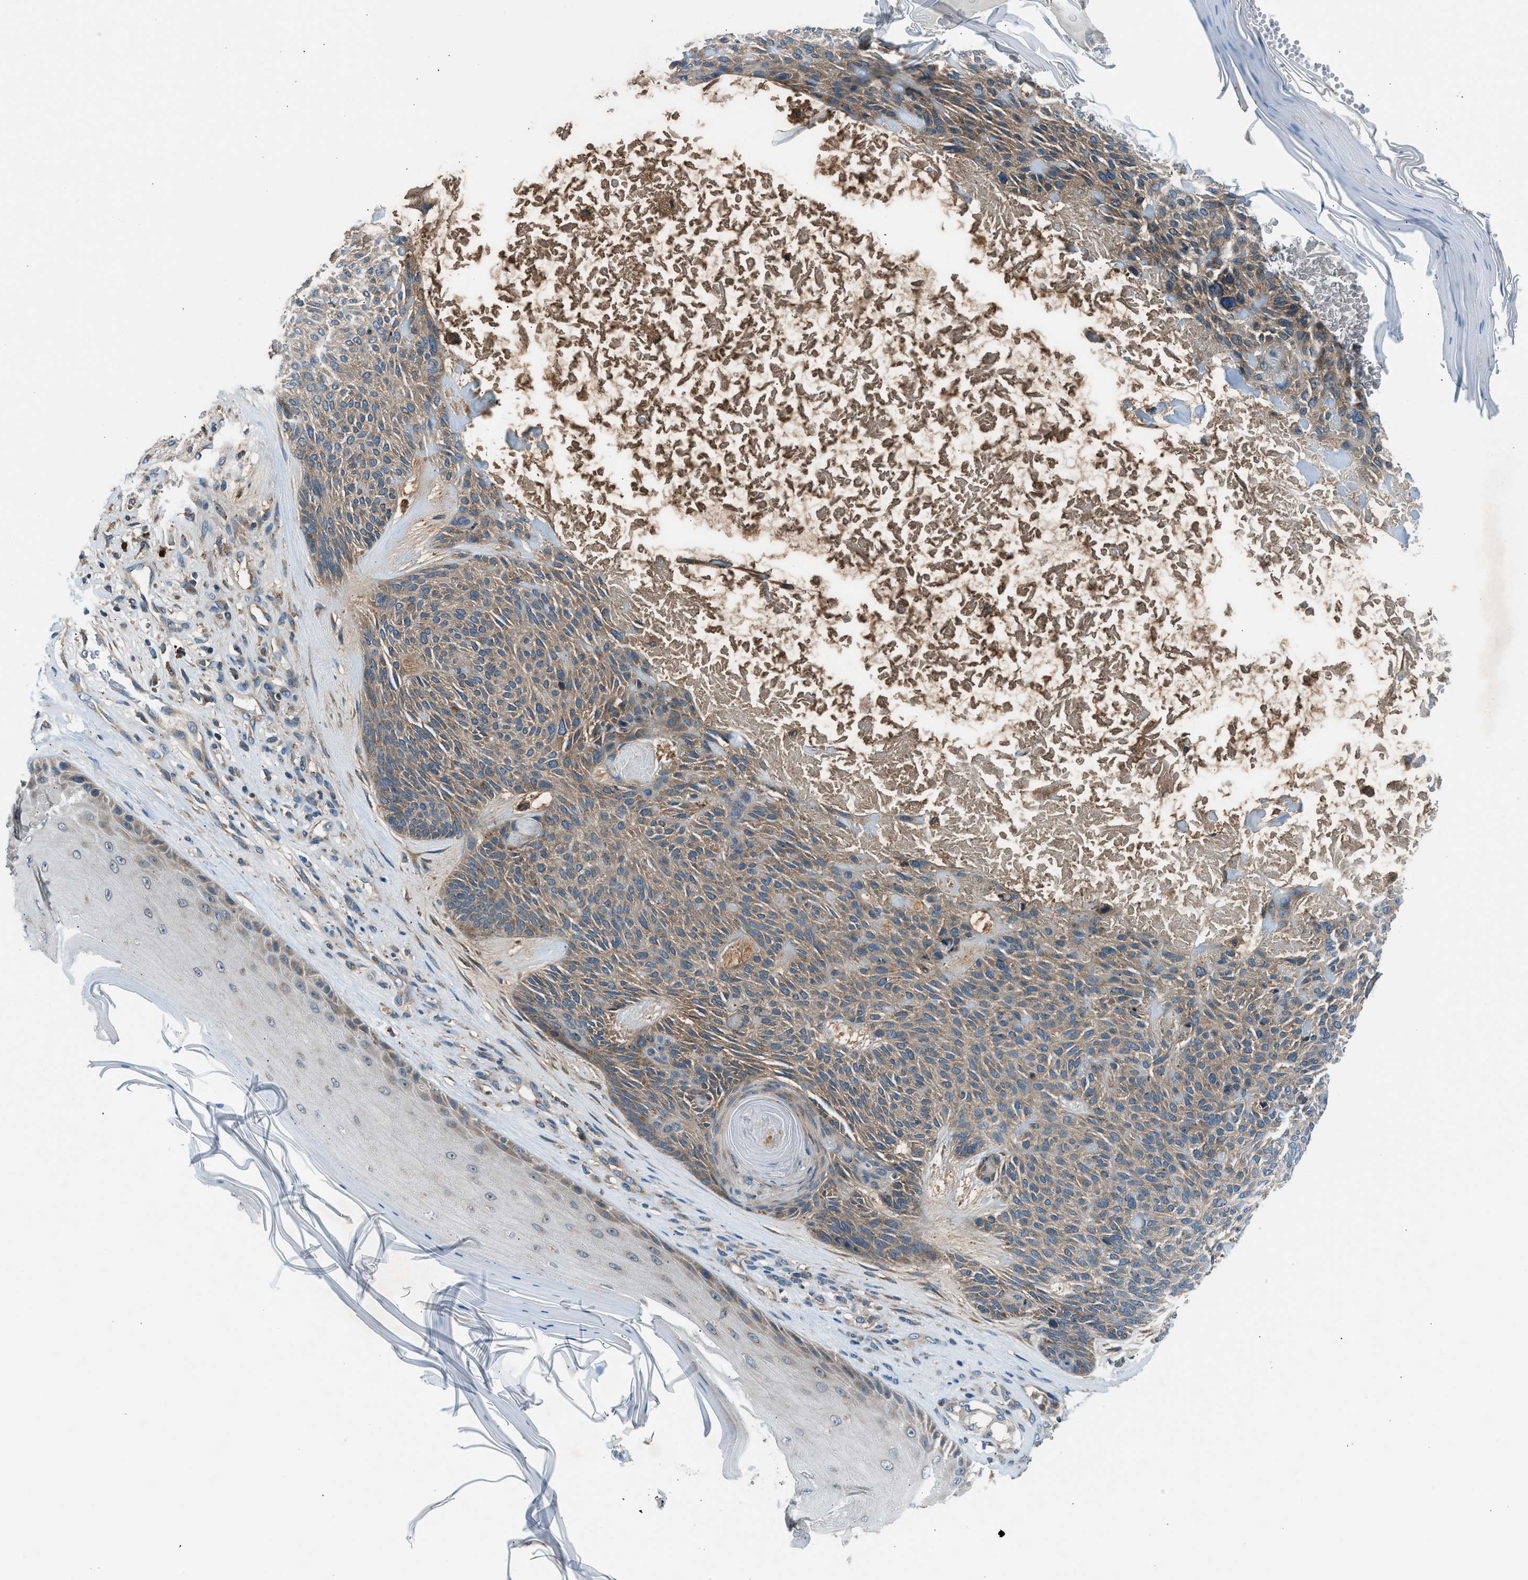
{"staining": {"intensity": "moderate", "quantity": "25%-75%", "location": "cytoplasmic/membranous"}, "tissue": "skin cancer", "cell_type": "Tumor cells", "image_type": "cancer", "snomed": [{"axis": "morphology", "description": "Basal cell carcinoma"}, {"axis": "topography", "description": "Skin"}], "caption": "The immunohistochemical stain shows moderate cytoplasmic/membranous positivity in tumor cells of basal cell carcinoma (skin) tissue.", "gene": "EDARADD", "patient": {"sex": "male", "age": 55}}